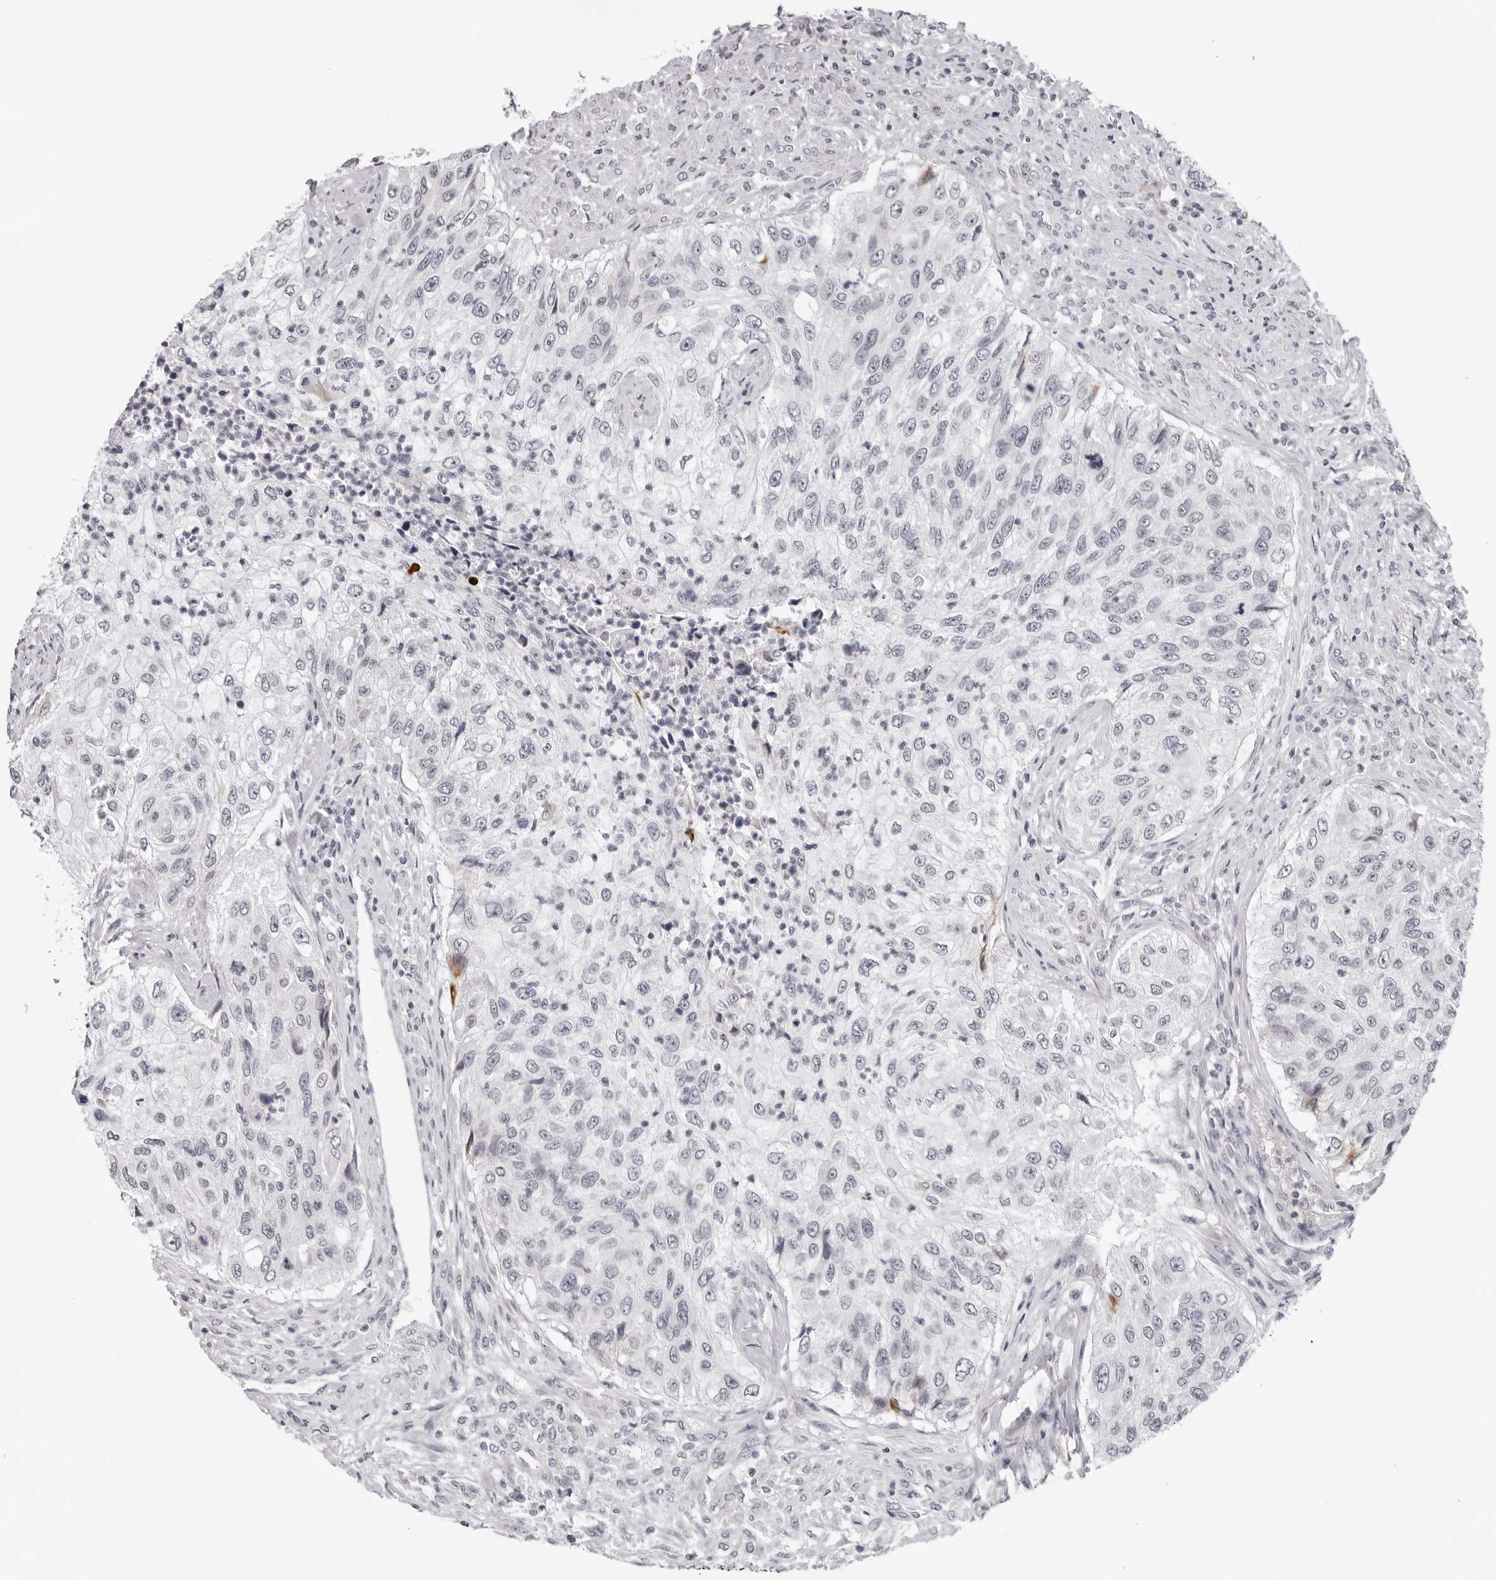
{"staining": {"intensity": "strong", "quantity": "<25%", "location": "cytoplasmic/membranous"}, "tissue": "urothelial cancer", "cell_type": "Tumor cells", "image_type": "cancer", "snomed": [{"axis": "morphology", "description": "Urothelial carcinoma, High grade"}, {"axis": "topography", "description": "Urinary bladder"}], "caption": "IHC staining of high-grade urothelial carcinoma, which exhibits medium levels of strong cytoplasmic/membranous expression in about <25% of tumor cells indicating strong cytoplasmic/membranous protein positivity. The staining was performed using DAB (brown) for protein detection and nuclei were counterstained in hematoxylin (blue).", "gene": "PRUNE1", "patient": {"sex": "female", "age": 60}}